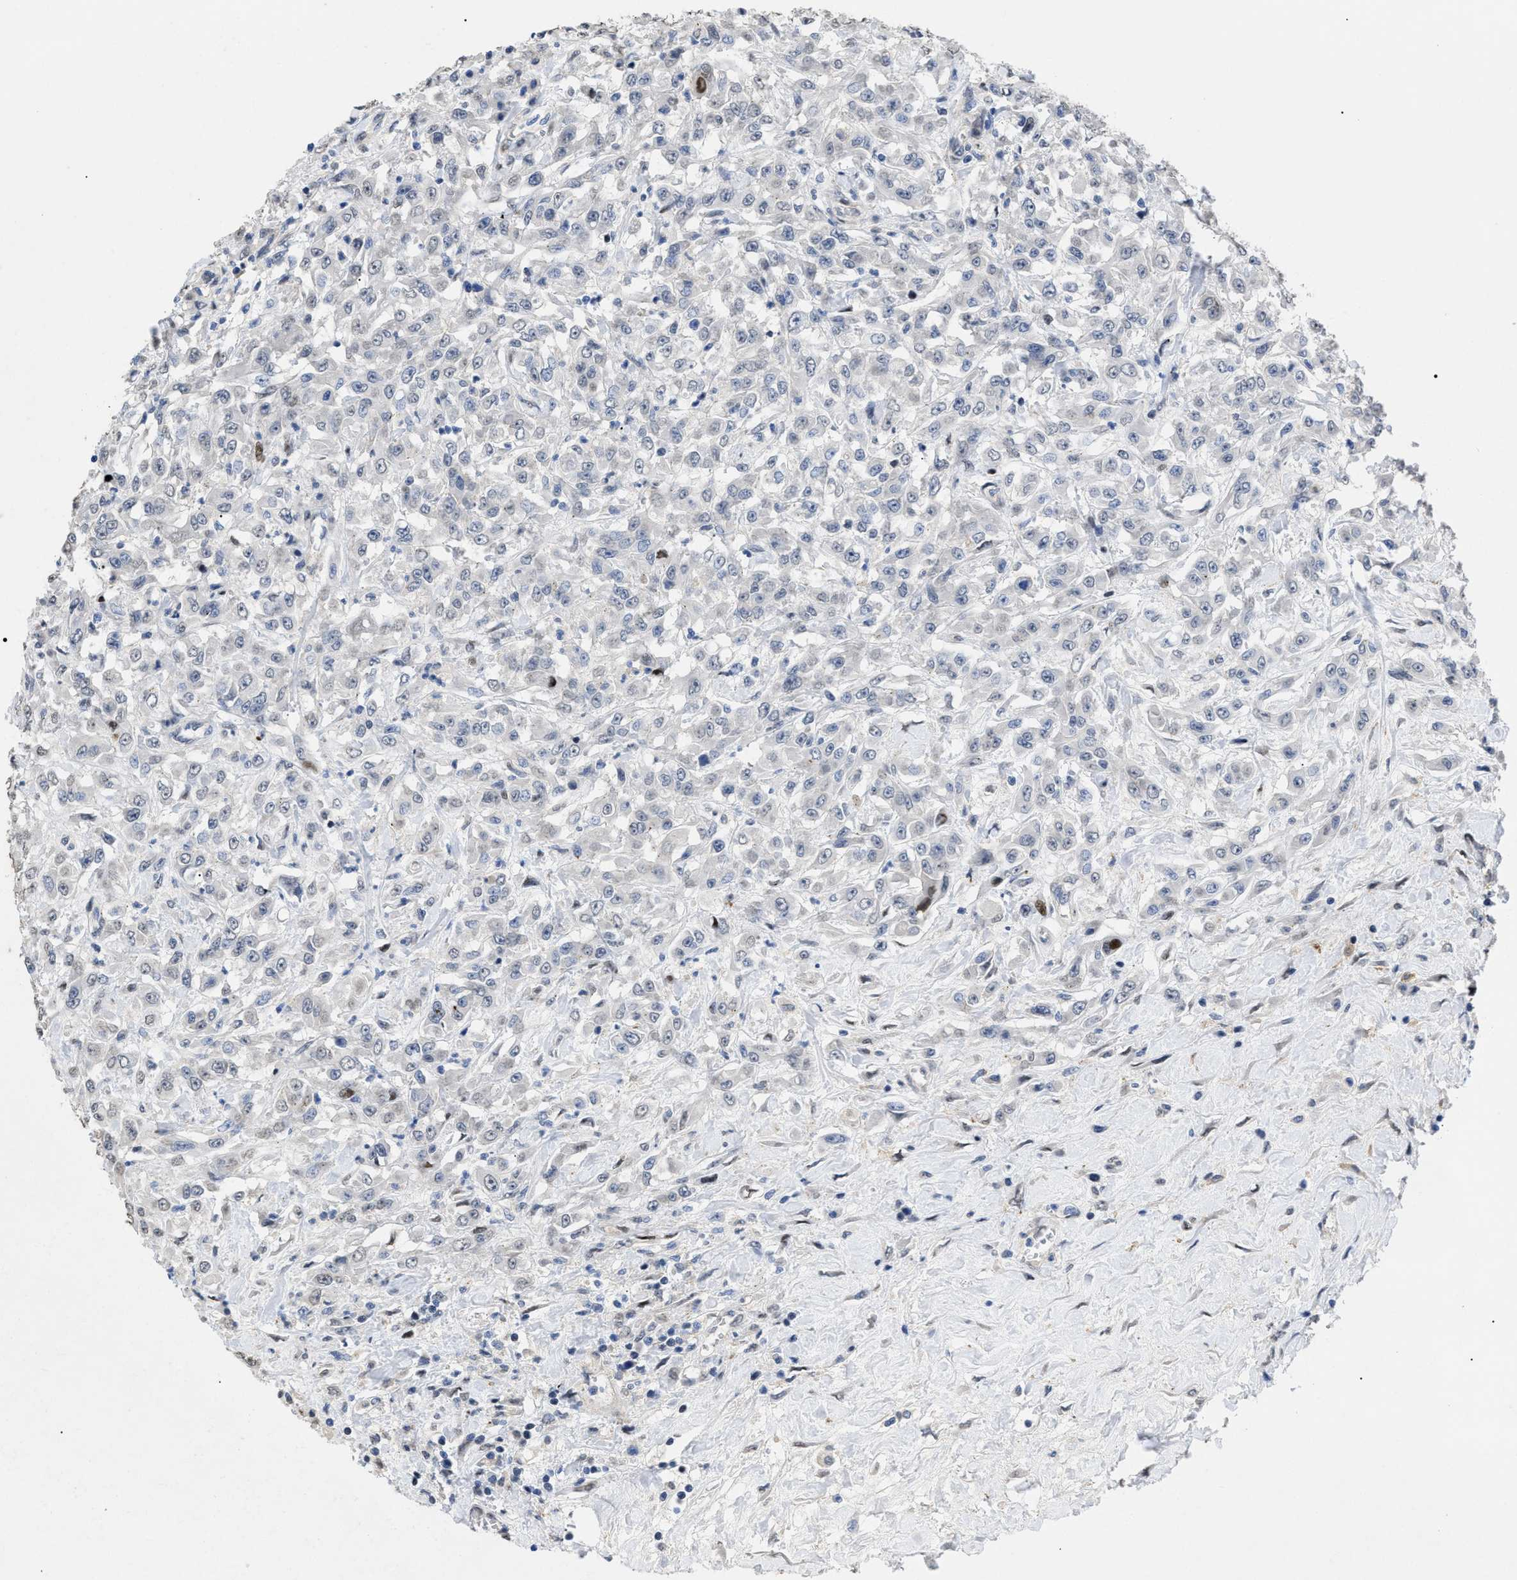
{"staining": {"intensity": "negative", "quantity": "none", "location": "none"}, "tissue": "urothelial cancer", "cell_type": "Tumor cells", "image_type": "cancer", "snomed": [{"axis": "morphology", "description": "Urothelial carcinoma, High grade"}, {"axis": "topography", "description": "Urinary bladder"}], "caption": "Immunohistochemistry photomicrograph of neoplastic tissue: urothelial cancer stained with DAB (3,3'-diaminobenzidine) reveals no significant protein positivity in tumor cells.", "gene": "SFXN5", "patient": {"sex": "male", "age": 46}}